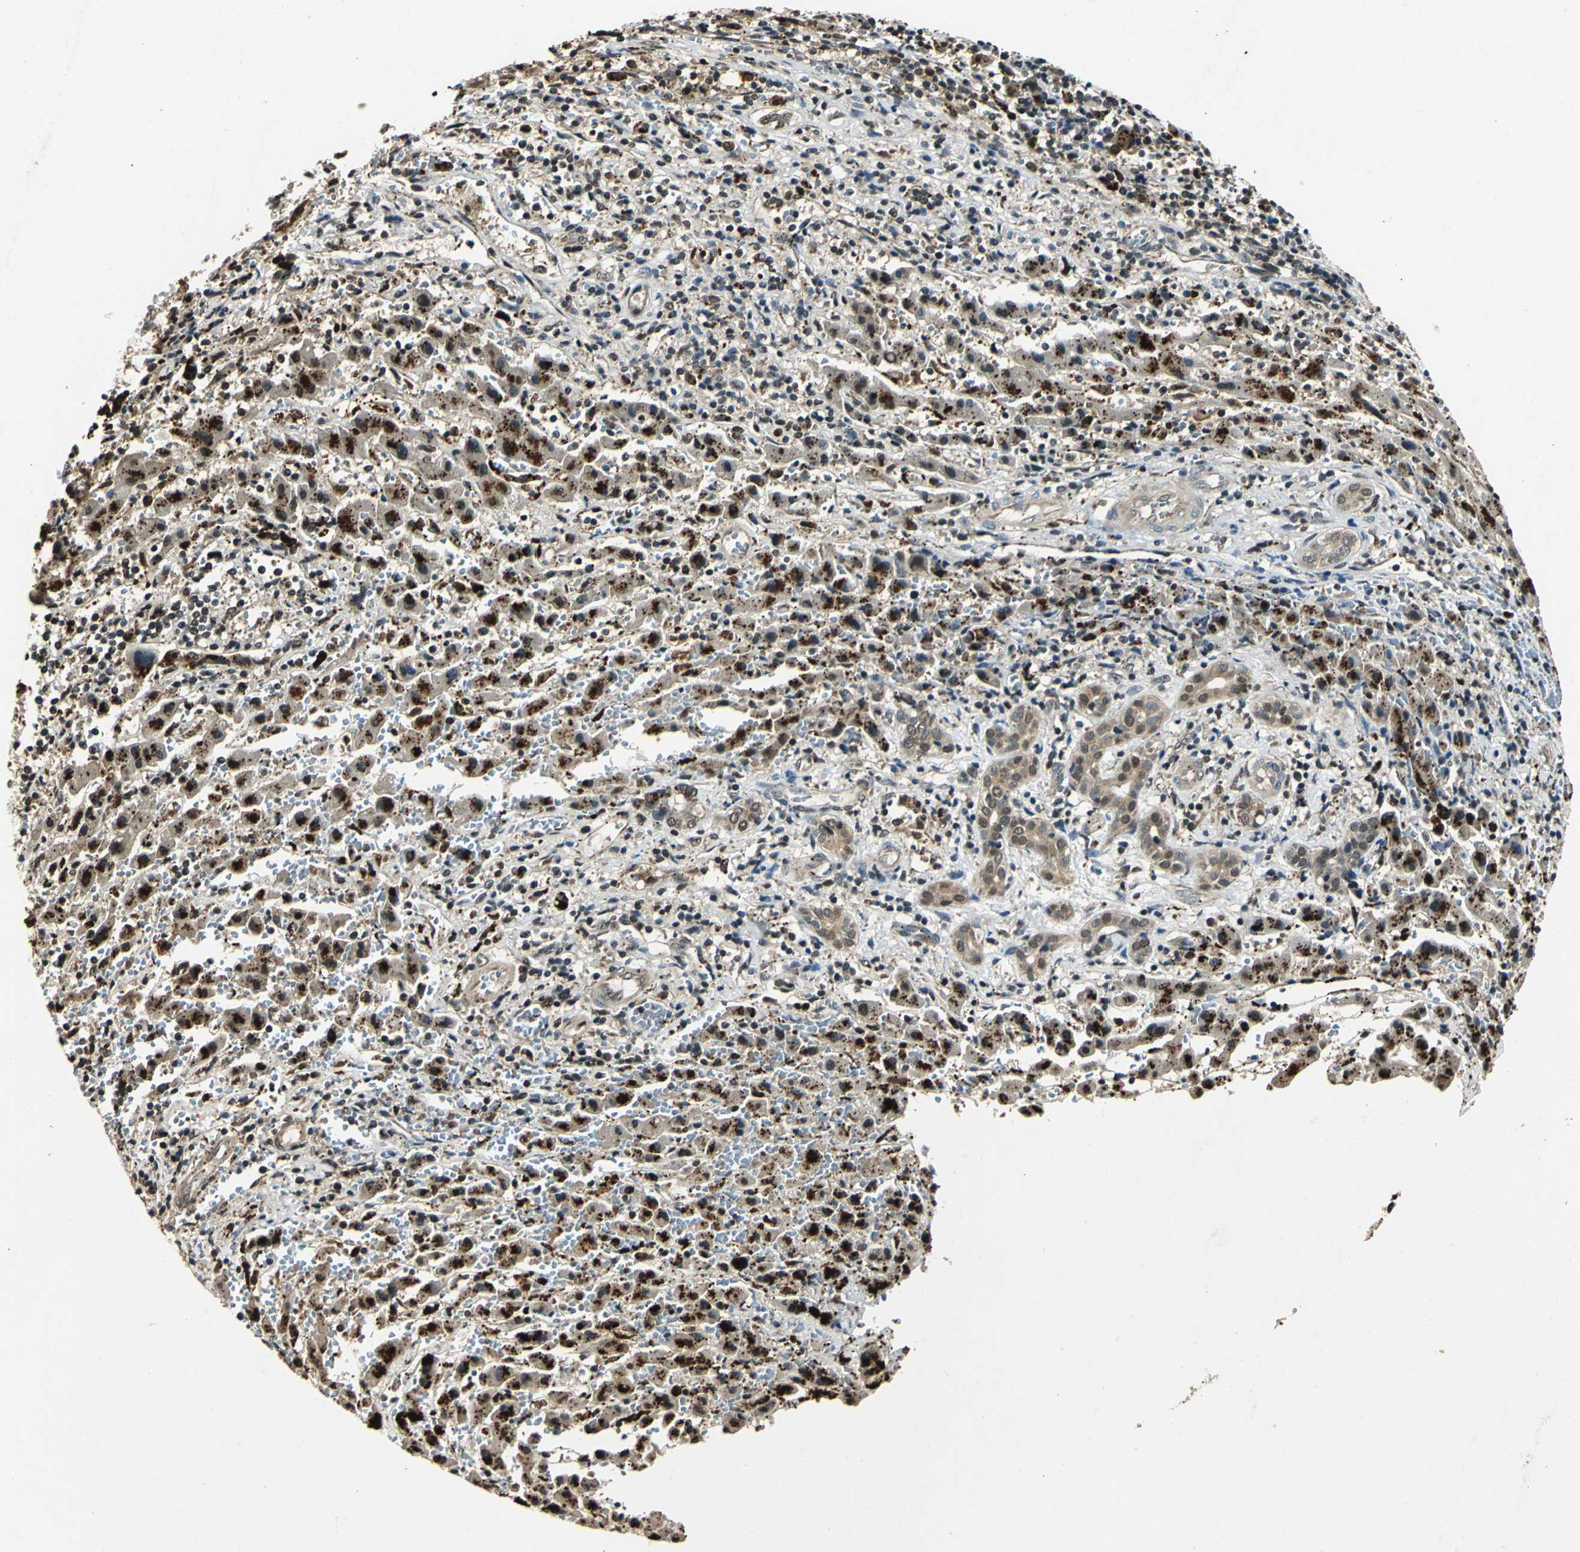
{"staining": {"intensity": "moderate", "quantity": ">75%", "location": "cytoplasmic/membranous,nuclear"}, "tissue": "liver cancer", "cell_type": "Tumor cells", "image_type": "cancer", "snomed": [{"axis": "morphology", "description": "Cholangiocarcinoma"}, {"axis": "topography", "description": "Liver"}], "caption": "Immunohistochemistry (DAB) staining of human liver cancer displays moderate cytoplasmic/membranous and nuclear protein staining in about >75% of tumor cells.", "gene": "PPP1R13L", "patient": {"sex": "male", "age": 57}}